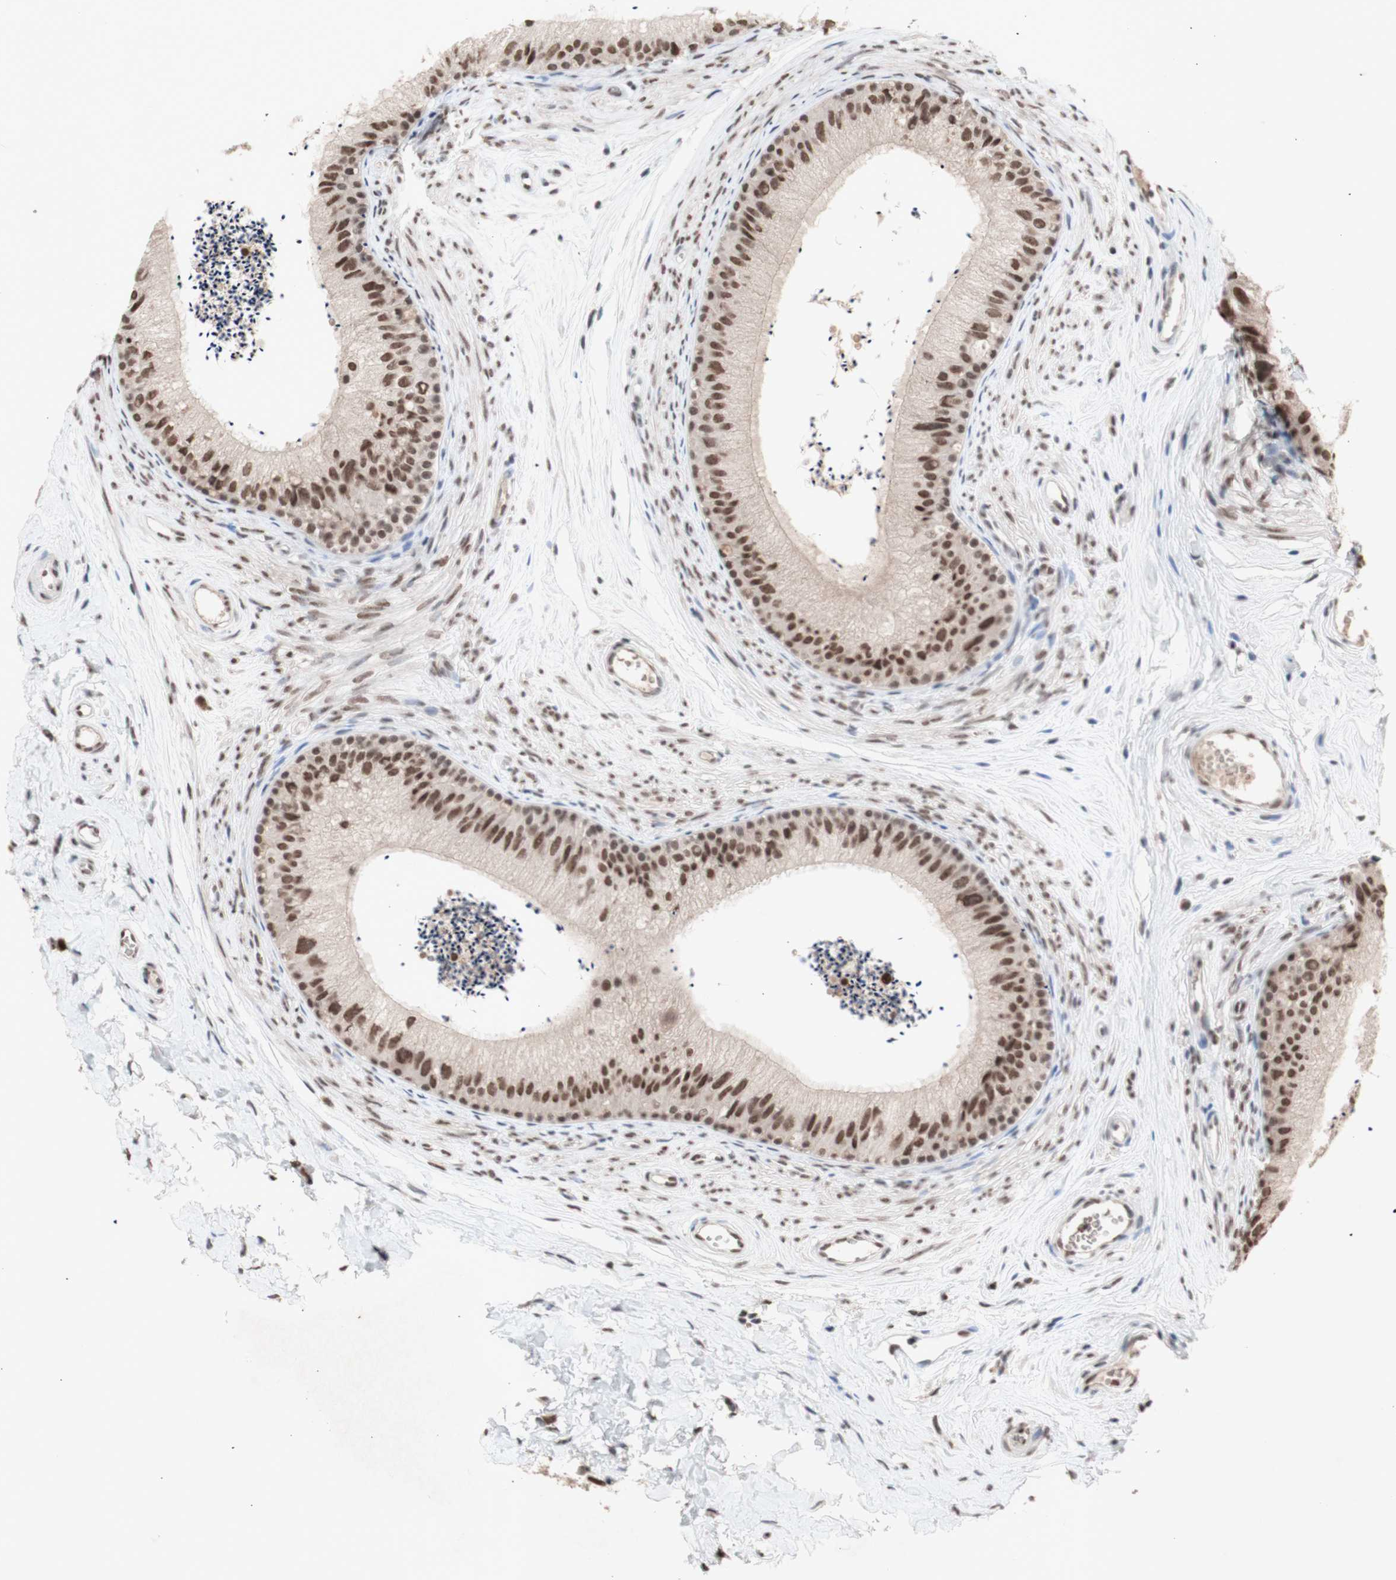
{"staining": {"intensity": "moderate", "quantity": ">75%", "location": "nuclear"}, "tissue": "epididymis", "cell_type": "Glandular cells", "image_type": "normal", "snomed": [{"axis": "morphology", "description": "Normal tissue, NOS"}, {"axis": "topography", "description": "Epididymis"}], "caption": "Protein expression analysis of benign epididymis demonstrates moderate nuclear positivity in approximately >75% of glandular cells.", "gene": "SFPQ", "patient": {"sex": "male", "age": 56}}